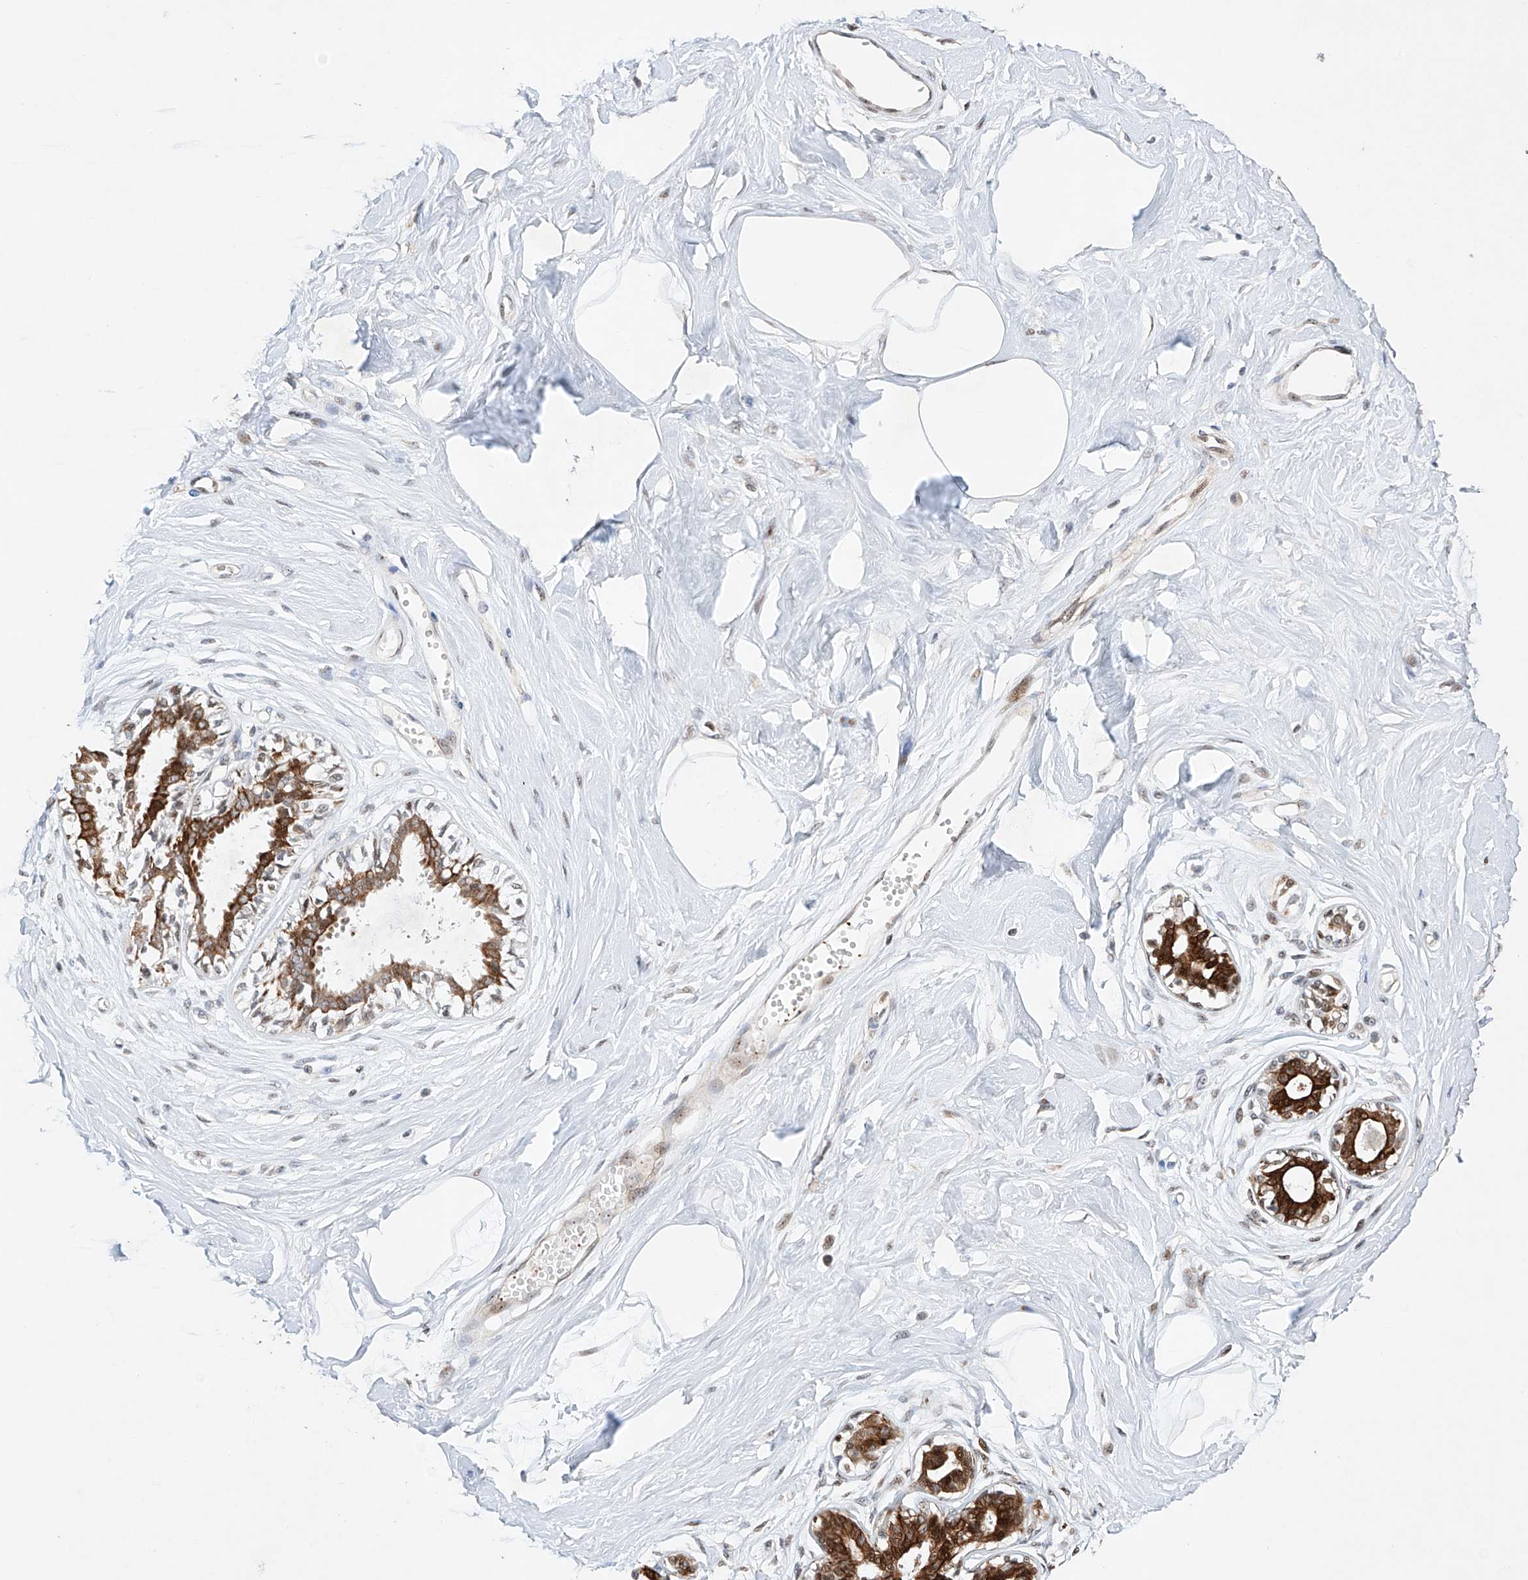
{"staining": {"intensity": "weak", "quantity": ">75%", "location": "nuclear"}, "tissue": "breast", "cell_type": "Adipocytes", "image_type": "normal", "snomed": [{"axis": "morphology", "description": "Normal tissue, NOS"}, {"axis": "topography", "description": "Breast"}], "caption": "Immunohistochemical staining of normal breast exhibits >75% levels of weak nuclear protein staining in about >75% of adipocytes.", "gene": "AFG1L", "patient": {"sex": "female", "age": 45}}